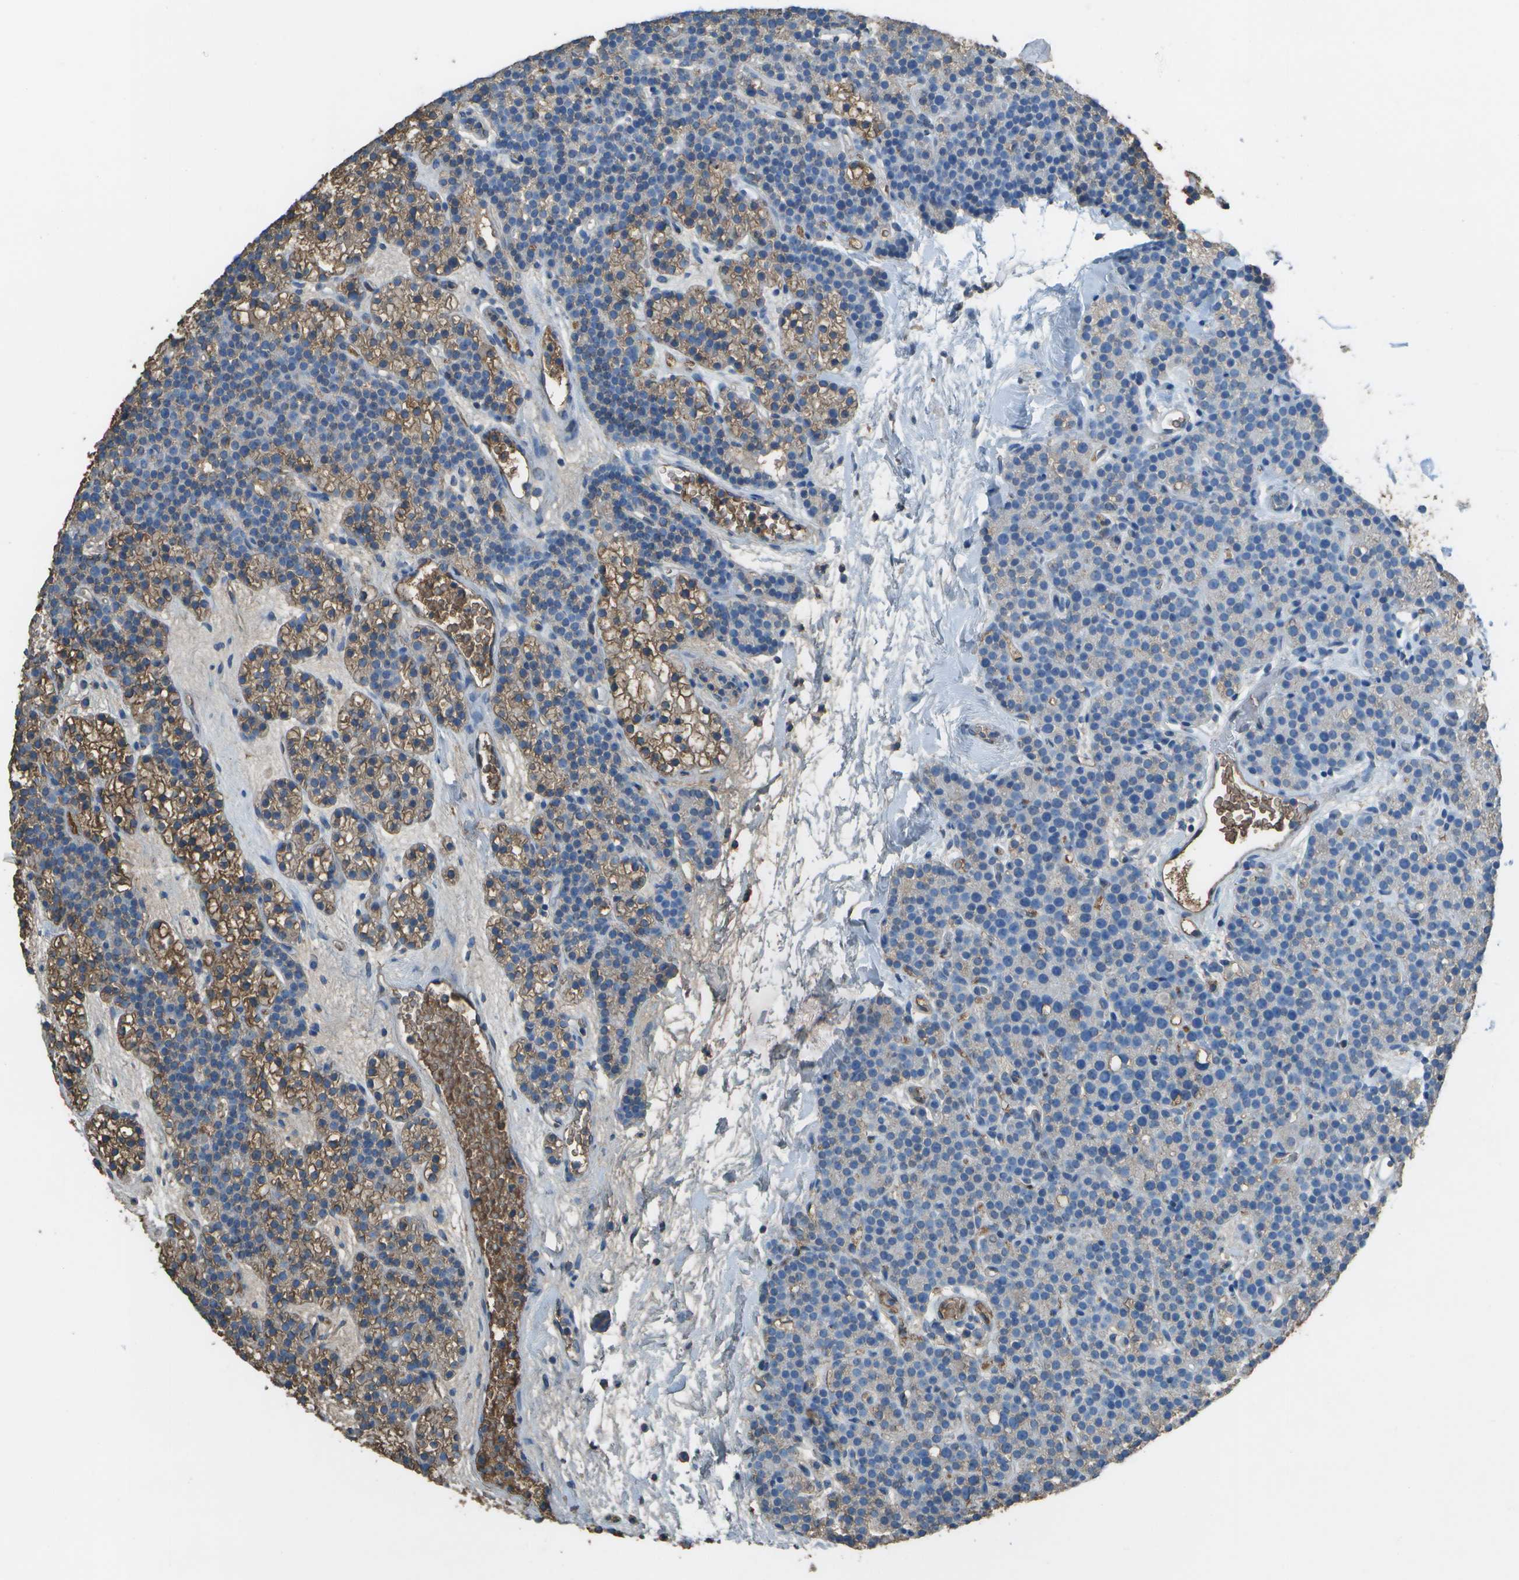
{"staining": {"intensity": "moderate", "quantity": "<25%", "location": "cytoplasmic/membranous"}, "tissue": "parathyroid gland", "cell_type": "Glandular cells", "image_type": "normal", "snomed": [{"axis": "morphology", "description": "Normal tissue, NOS"}, {"axis": "morphology", "description": "Adenoma, NOS"}, {"axis": "topography", "description": "Parathyroid gland"}], "caption": "A low amount of moderate cytoplasmic/membranous positivity is identified in about <25% of glandular cells in unremarkable parathyroid gland. (brown staining indicates protein expression, while blue staining denotes nuclei).", "gene": "CYP4F11", "patient": {"sex": "female", "age": 54}}